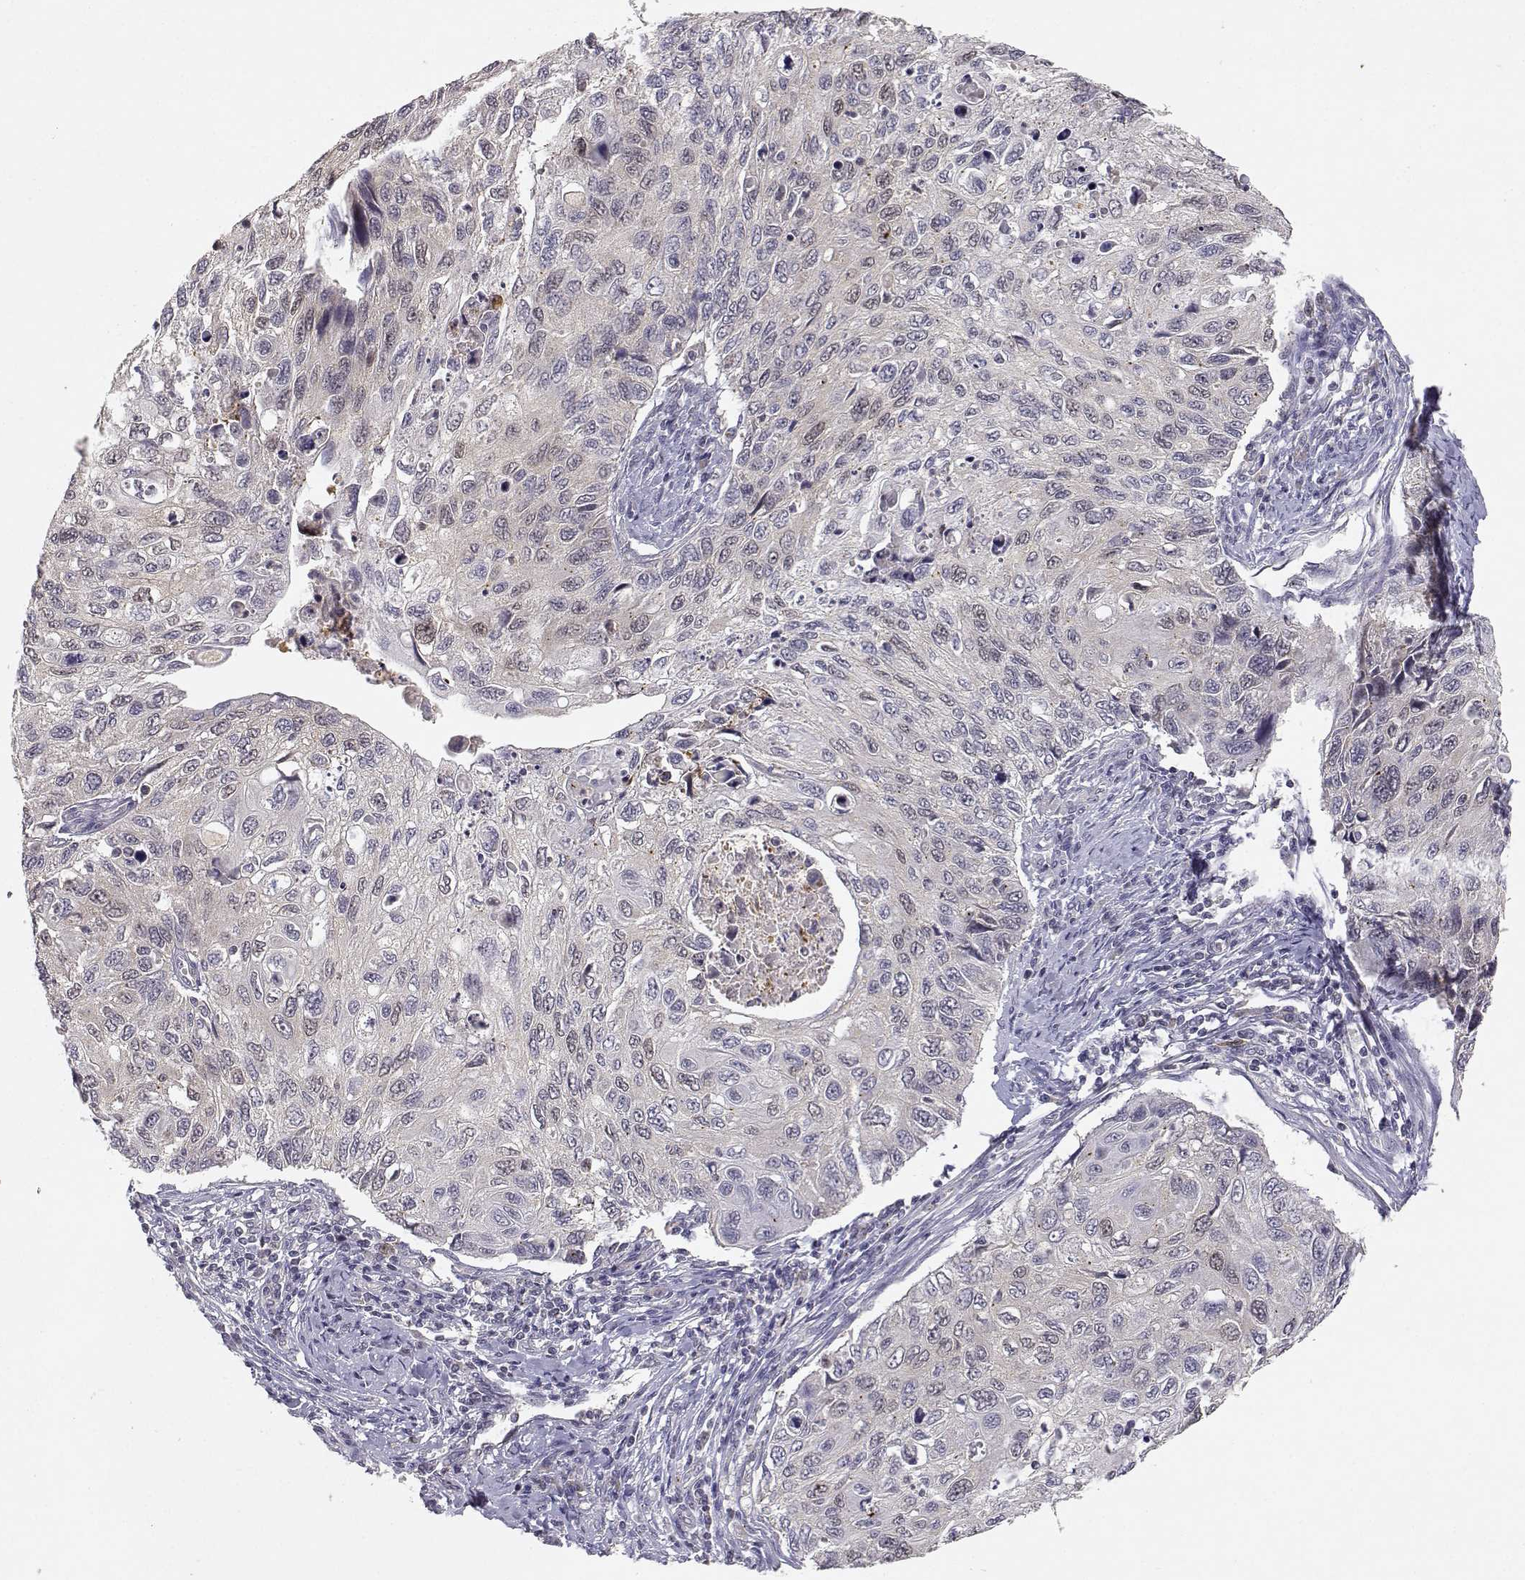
{"staining": {"intensity": "negative", "quantity": "none", "location": "none"}, "tissue": "cervical cancer", "cell_type": "Tumor cells", "image_type": "cancer", "snomed": [{"axis": "morphology", "description": "Squamous cell carcinoma, NOS"}, {"axis": "topography", "description": "Cervix"}], "caption": "Cervical cancer (squamous cell carcinoma) stained for a protein using immunohistochemistry shows no staining tumor cells.", "gene": "RAD51", "patient": {"sex": "female", "age": 70}}